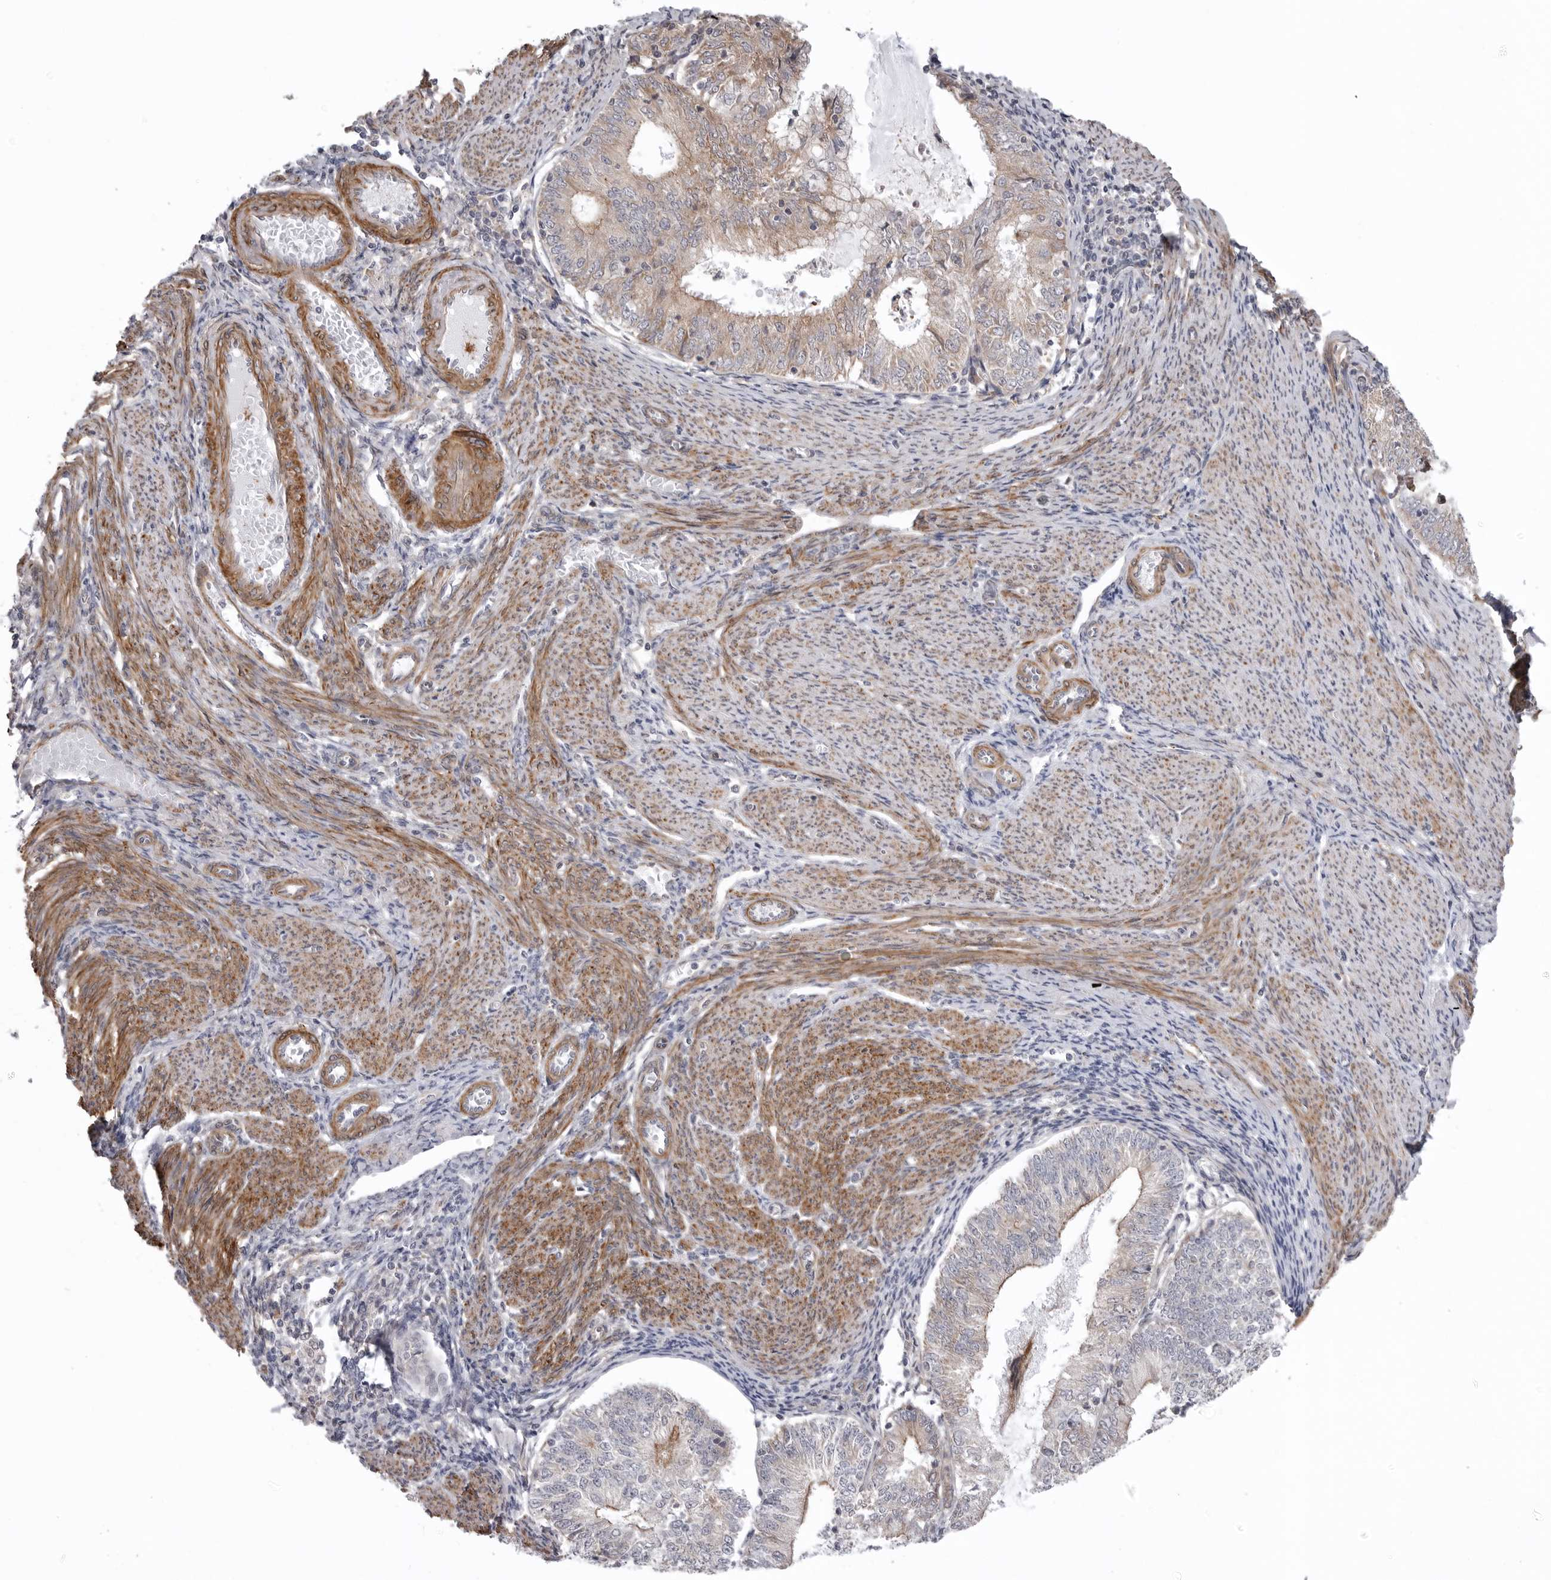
{"staining": {"intensity": "weak", "quantity": "25%-75%", "location": "cytoplasmic/membranous"}, "tissue": "endometrial cancer", "cell_type": "Tumor cells", "image_type": "cancer", "snomed": [{"axis": "morphology", "description": "Adenocarcinoma, NOS"}, {"axis": "topography", "description": "Endometrium"}], "caption": "Protein expression analysis of human adenocarcinoma (endometrial) reveals weak cytoplasmic/membranous staining in about 25%-75% of tumor cells.", "gene": "SCP2", "patient": {"sex": "female", "age": 57}}